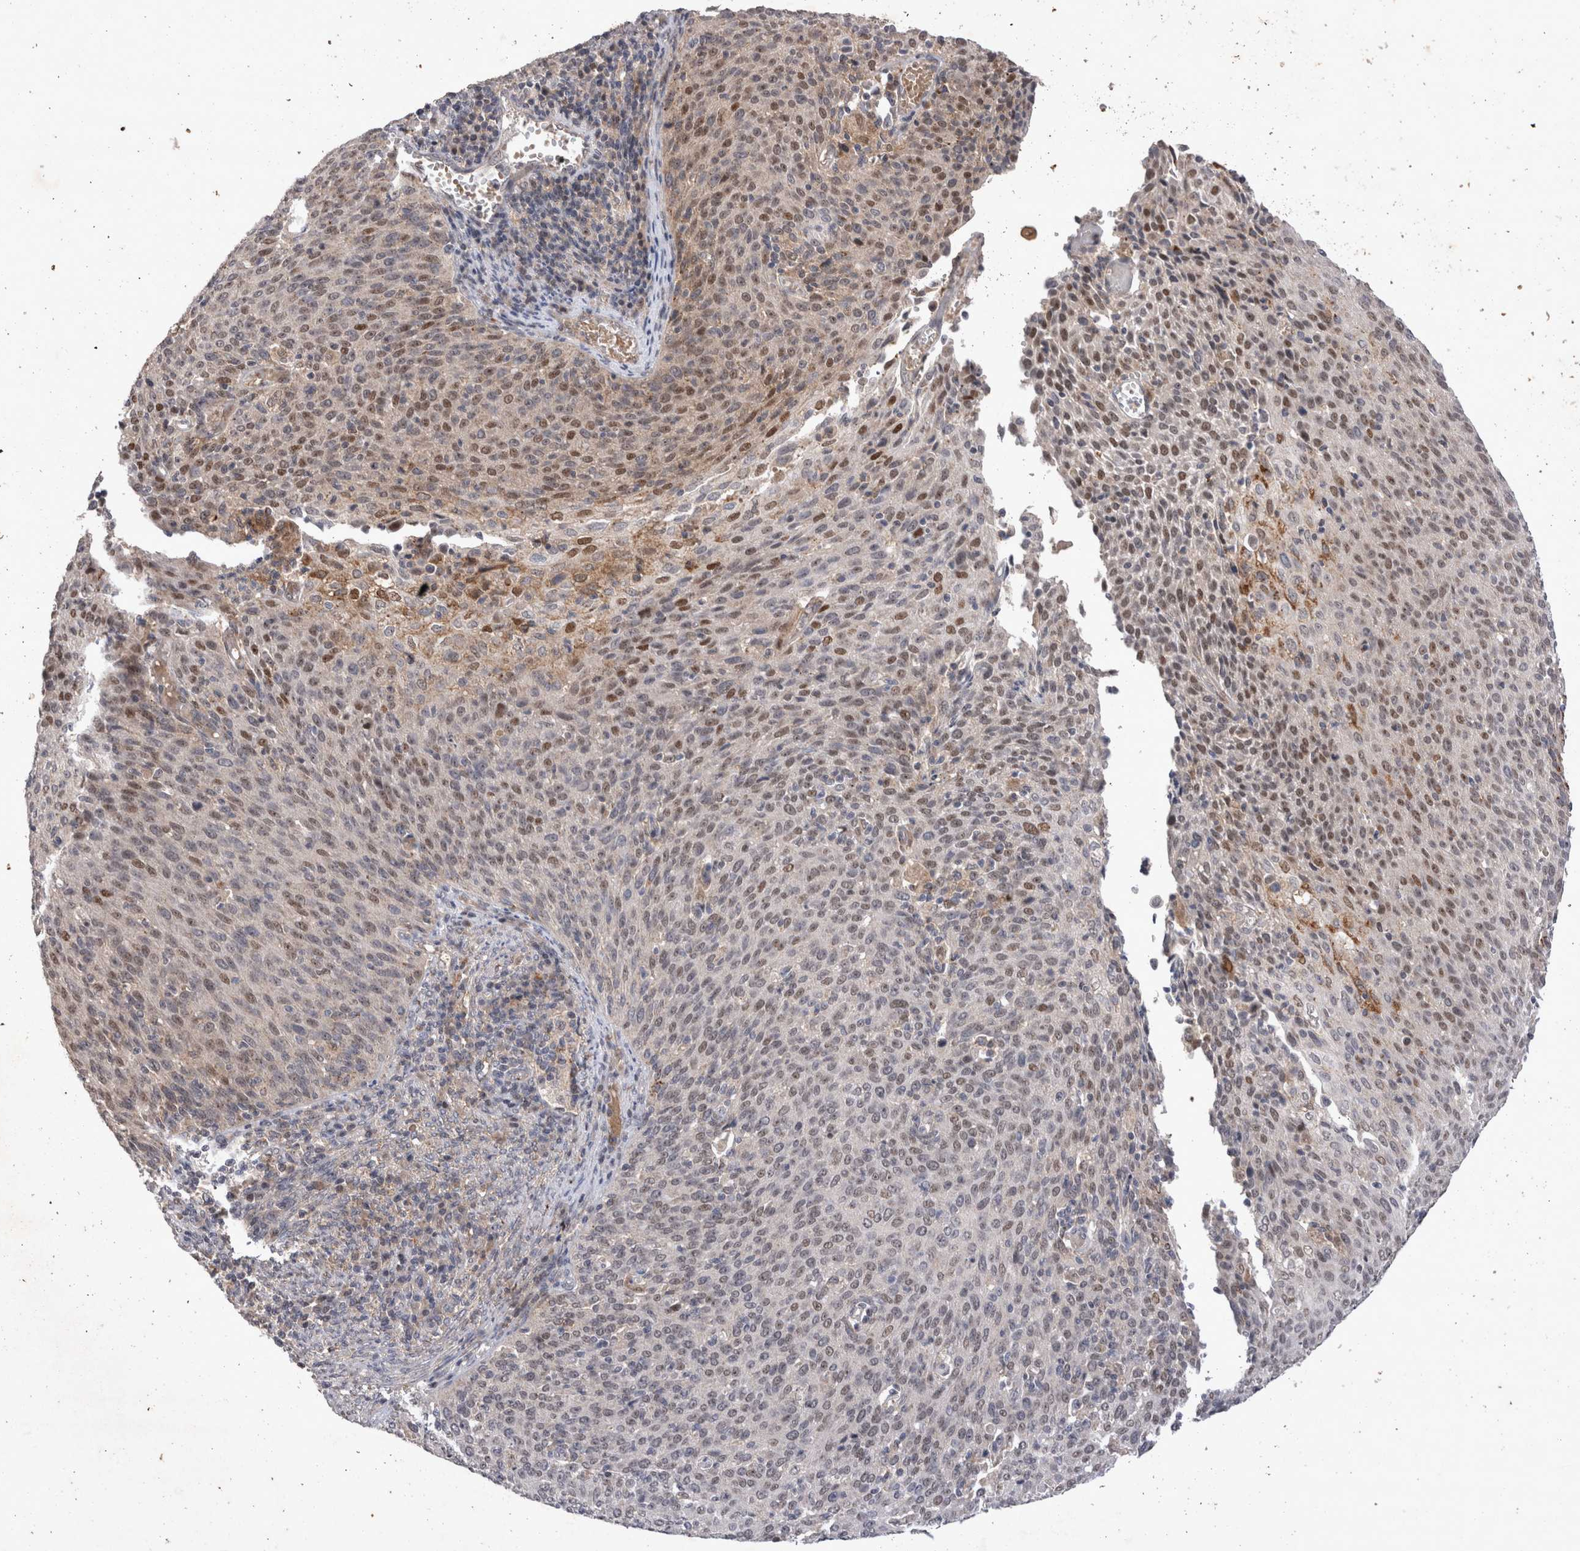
{"staining": {"intensity": "moderate", "quantity": "25%-75%", "location": "nuclear"}, "tissue": "cervical cancer", "cell_type": "Tumor cells", "image_type": "cancer", "snomed": [{"axis": "morphology", "description": "Squamous cell carcinoma, NOS"}, {"axis": "topography", "description": "Cervix"}], "caption": "Squamous cell carcinoma (cervical) was stained to show a protein in brown. There is medium levels of moderate nuclear positivity in about 25%-75% of tumor cells.", "gene": "STK11", "patient": {"sex": "female", "age": 38}}